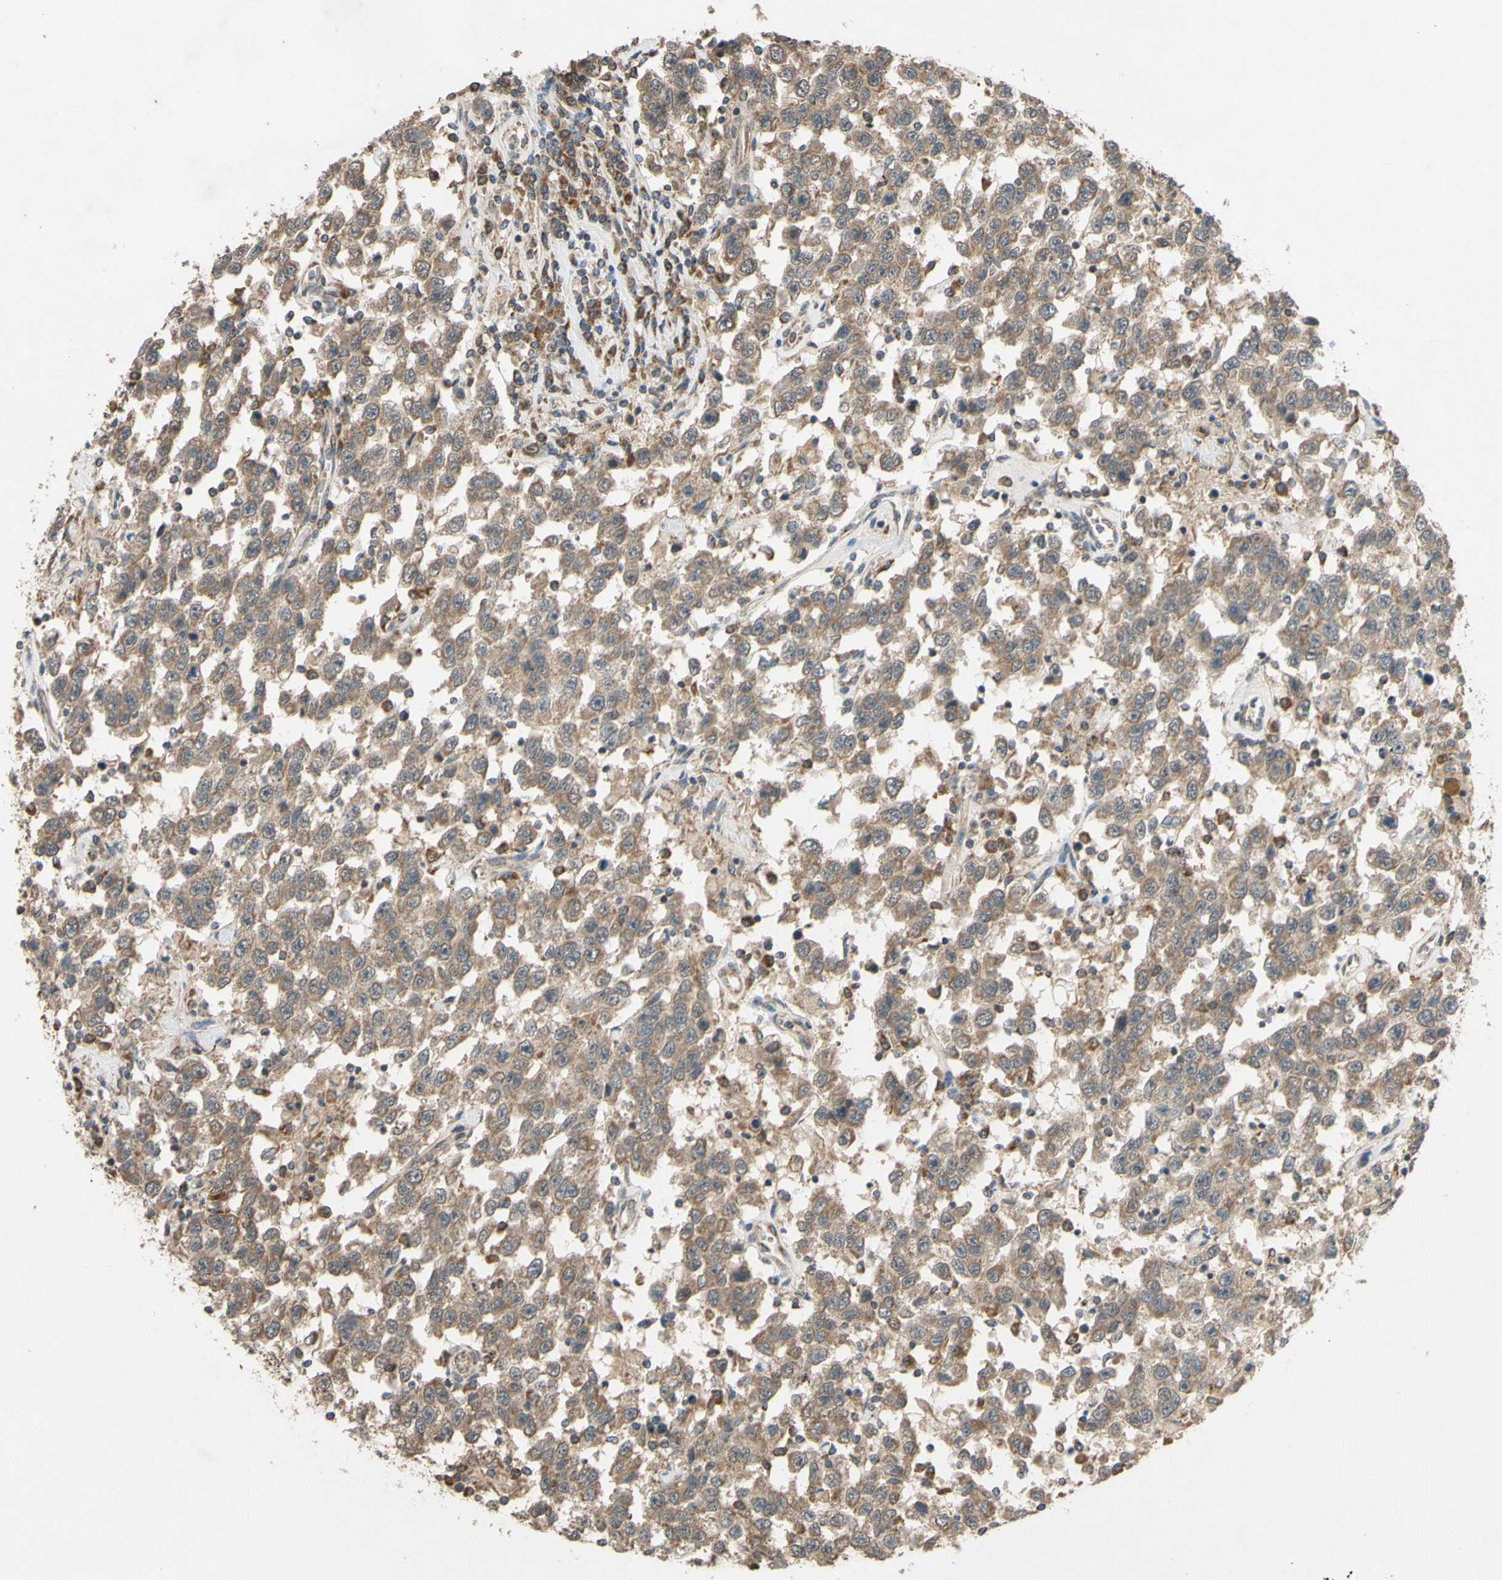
{"staining": {"intensity": "moderate", "quantity": ">75%", "location": "cytoplasmic/membranous"}, "tissue": "testis cancer", "cell_type": "Tumor cells", "image_type": "cancer", "snomed": [{"axis": "morphology", "description": "Seminoma, NOS"}, {"axis": "topography", "description": "Testis"}], "caption": "Immunohistochemistry (DAB) staining of seminoma (testis) displays moderate cytoplasmic/membranous protein positivity in about >75% of tumor cells. (Stains: DAB (3,3'-diaminobenzidine) in brown, nuclei in blue, Microscopy: brightfield microscopy at high magnification).", "gene": "CD164", "patient": {"sex": "male", "age": 41}}